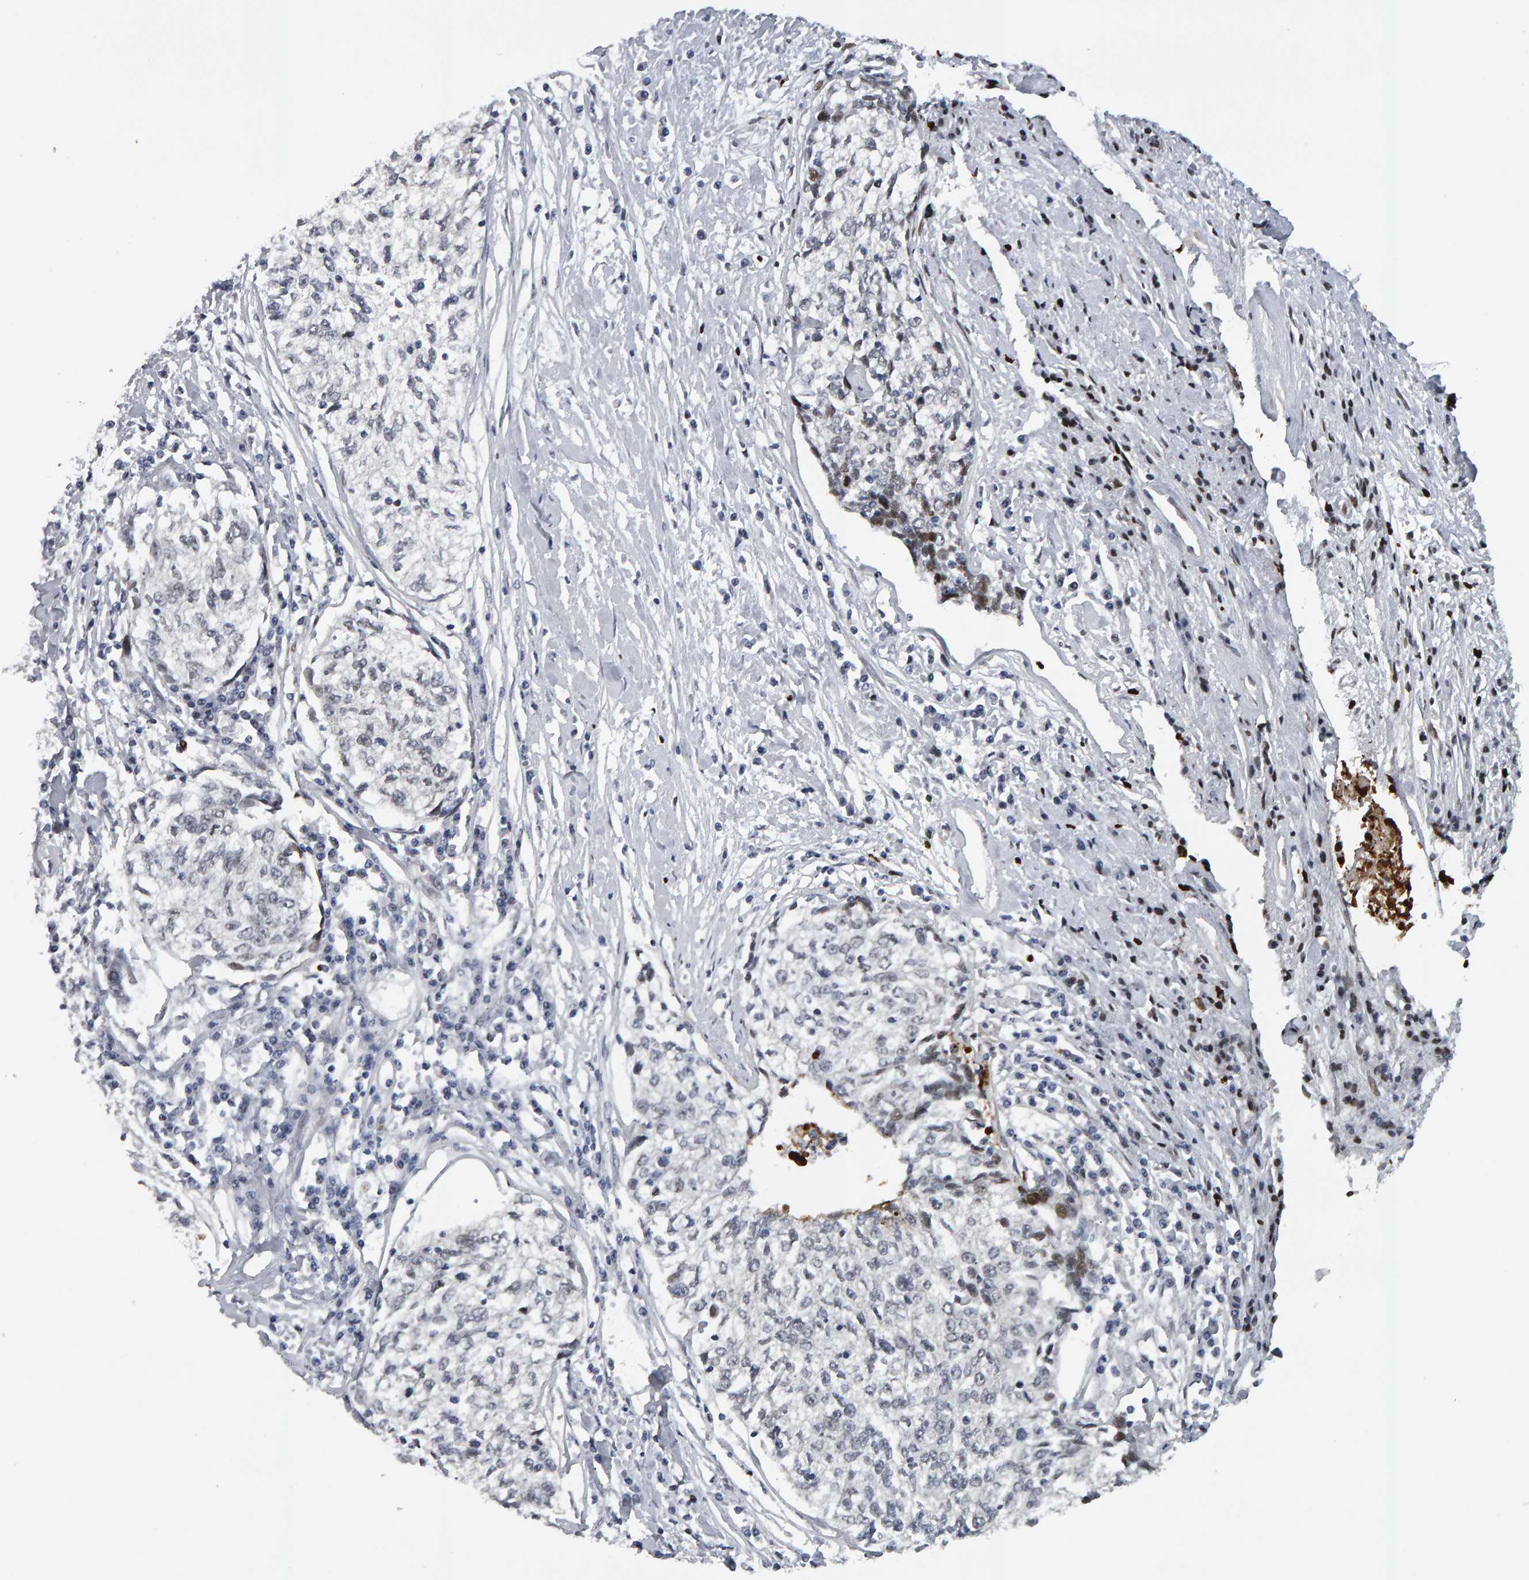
{"staining": {"intensity": "negative", "quantity": "none", "location": "none"}, "tissue": "cervical cancer", "cell_type": "Tumor cells", "image_type": "cancer", "snomed": [{"axis": "morphology", "description": "Squamous cell carcinoma, NOS"}, {"axis": "topography", "description": "Cervix"}], "caption": "This is an immunohistochemistry photomicrograph of human squamous cell carcinoma (cervical). There is no positivity in tumor cells.", "gene": "IPO8", "patient": {"sex": "female", "age": 57}}